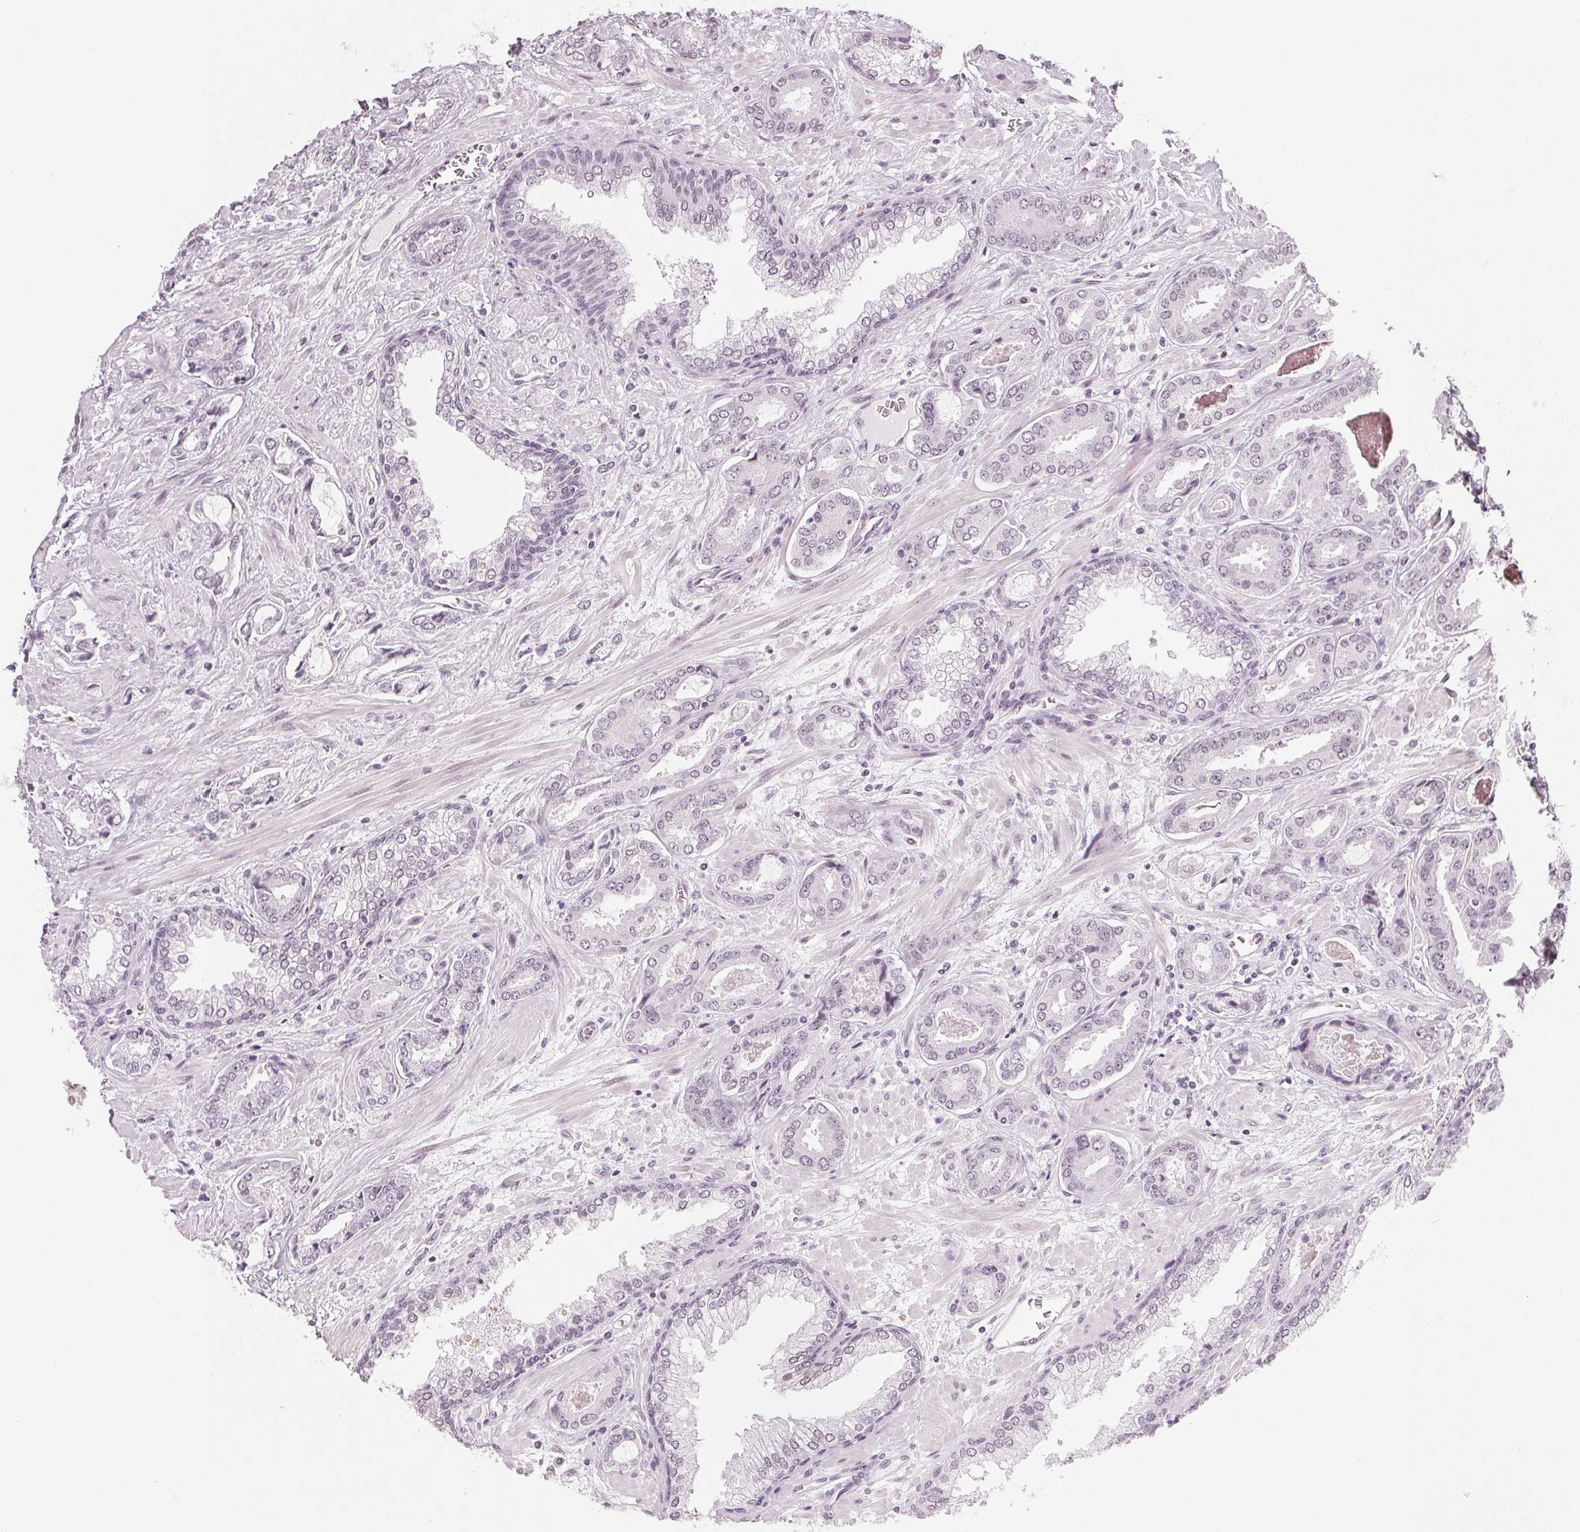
{"staining": {"intensity": "negative", "quantity": "none", "location": "none"}, "tissue": "prostate cancer", "cell_type": "Tumor cells", "image_type": "cancer", "snomed": [{"axis": "morphology", "description": "Adenocarcinoma, Low grade"}, {"axis": "topography", "description": "Prostate"}], "caption": "Immunohistochemistry (IHC) of prostate cancer (low-grade adenocarcinoma) displays no expression in tumor cells.", "gene": "DNAJC6", "patient": {"sex": "male", "age": 61}}